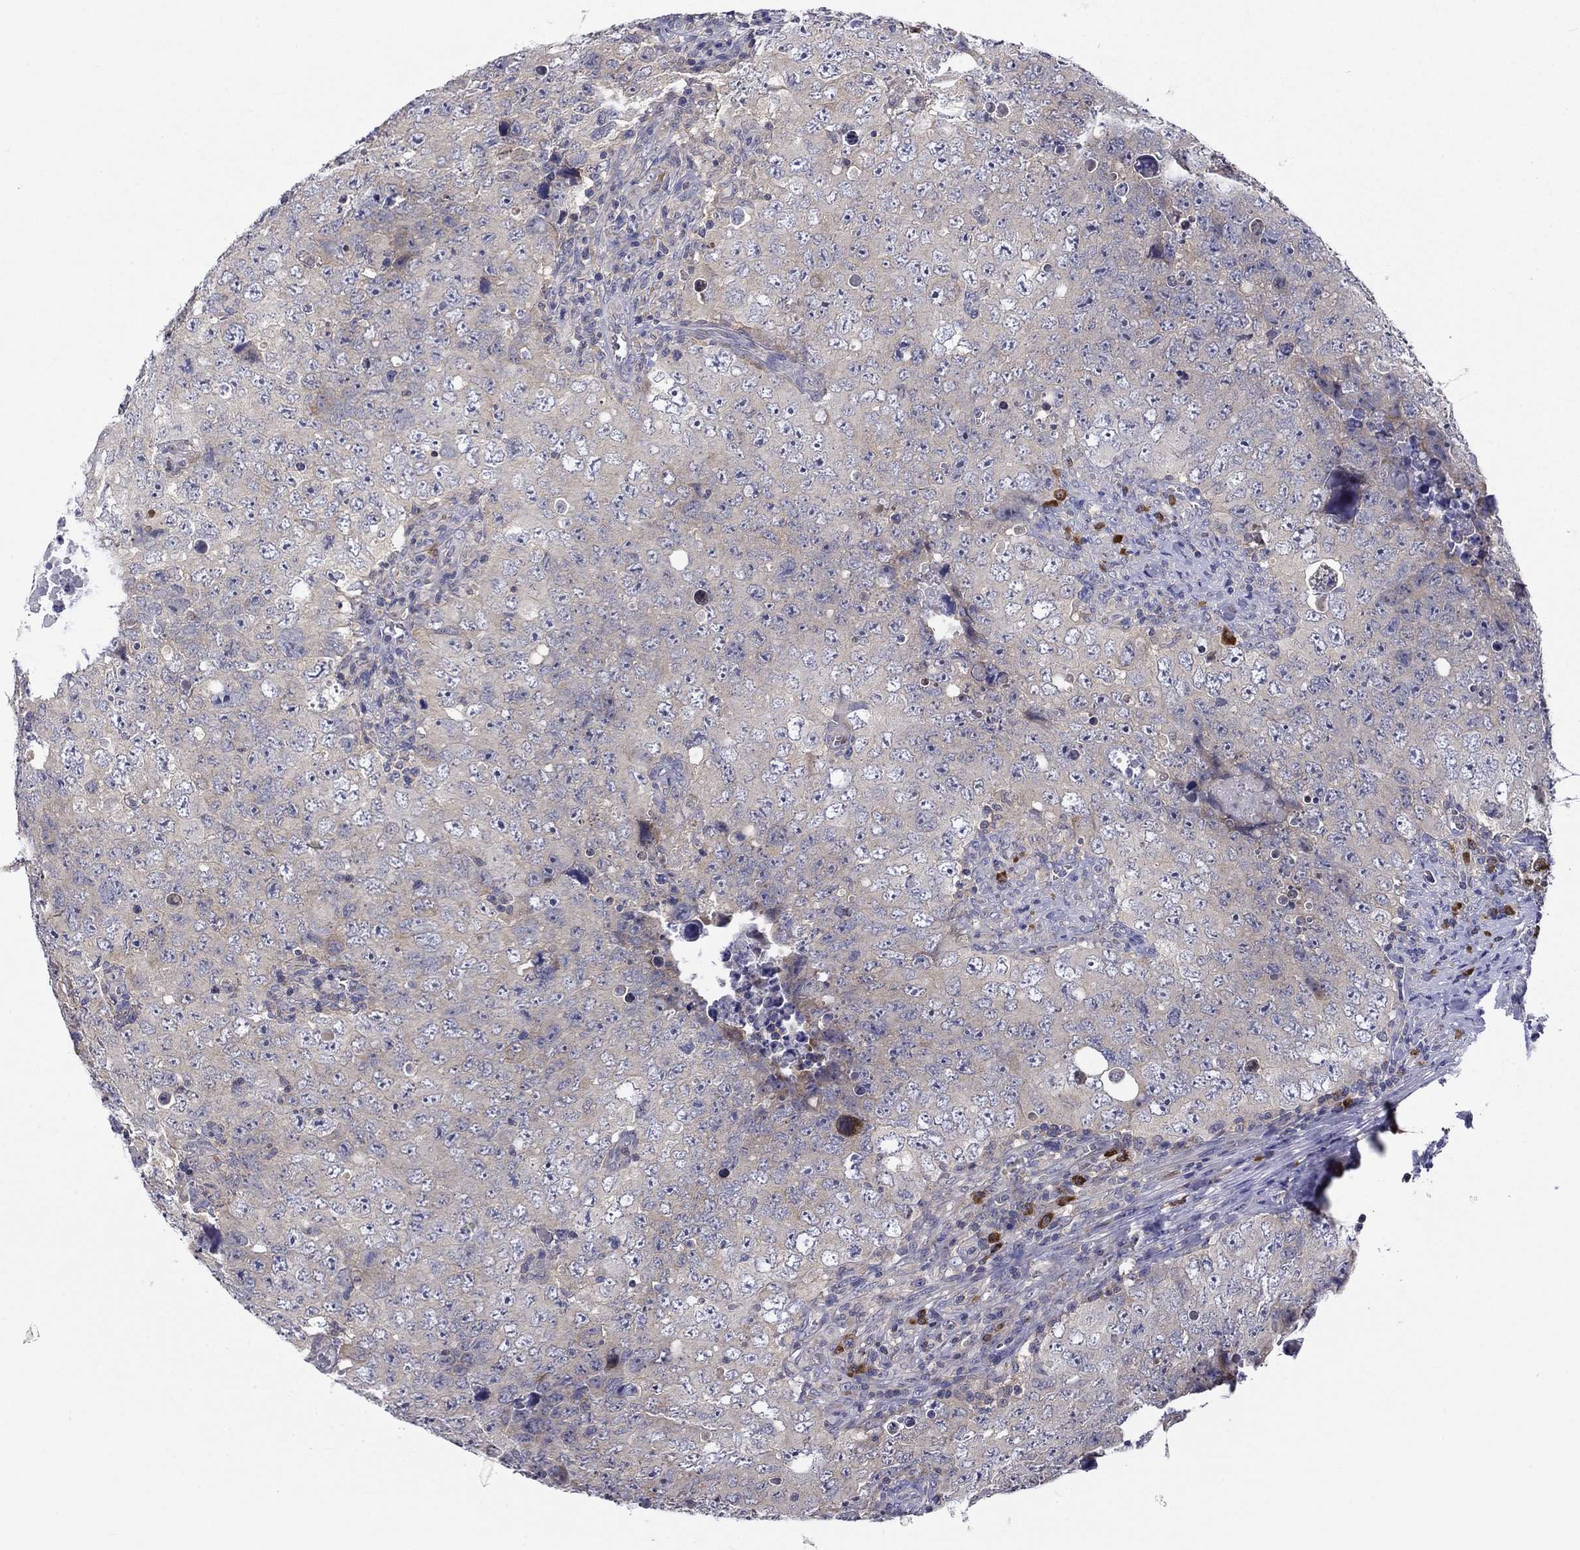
{"staining": {"intensity": "negative", "quantity": "none", "location": "none"}, "tissue": "testis cancer", "cell_type": "Tumor cells", "image_type": "cancer", "snomed": [{"axis": "morphology", "description": "Seminoma, NOS"}, {"axis": "topography", "description": "Testis"}], "caption": "DAB immunohistochemical staining of human testis cancer exhibits no significant staining in tumor cells.", "gene": "POU2F2", "patient": {"sex": "male", "age": 34}}